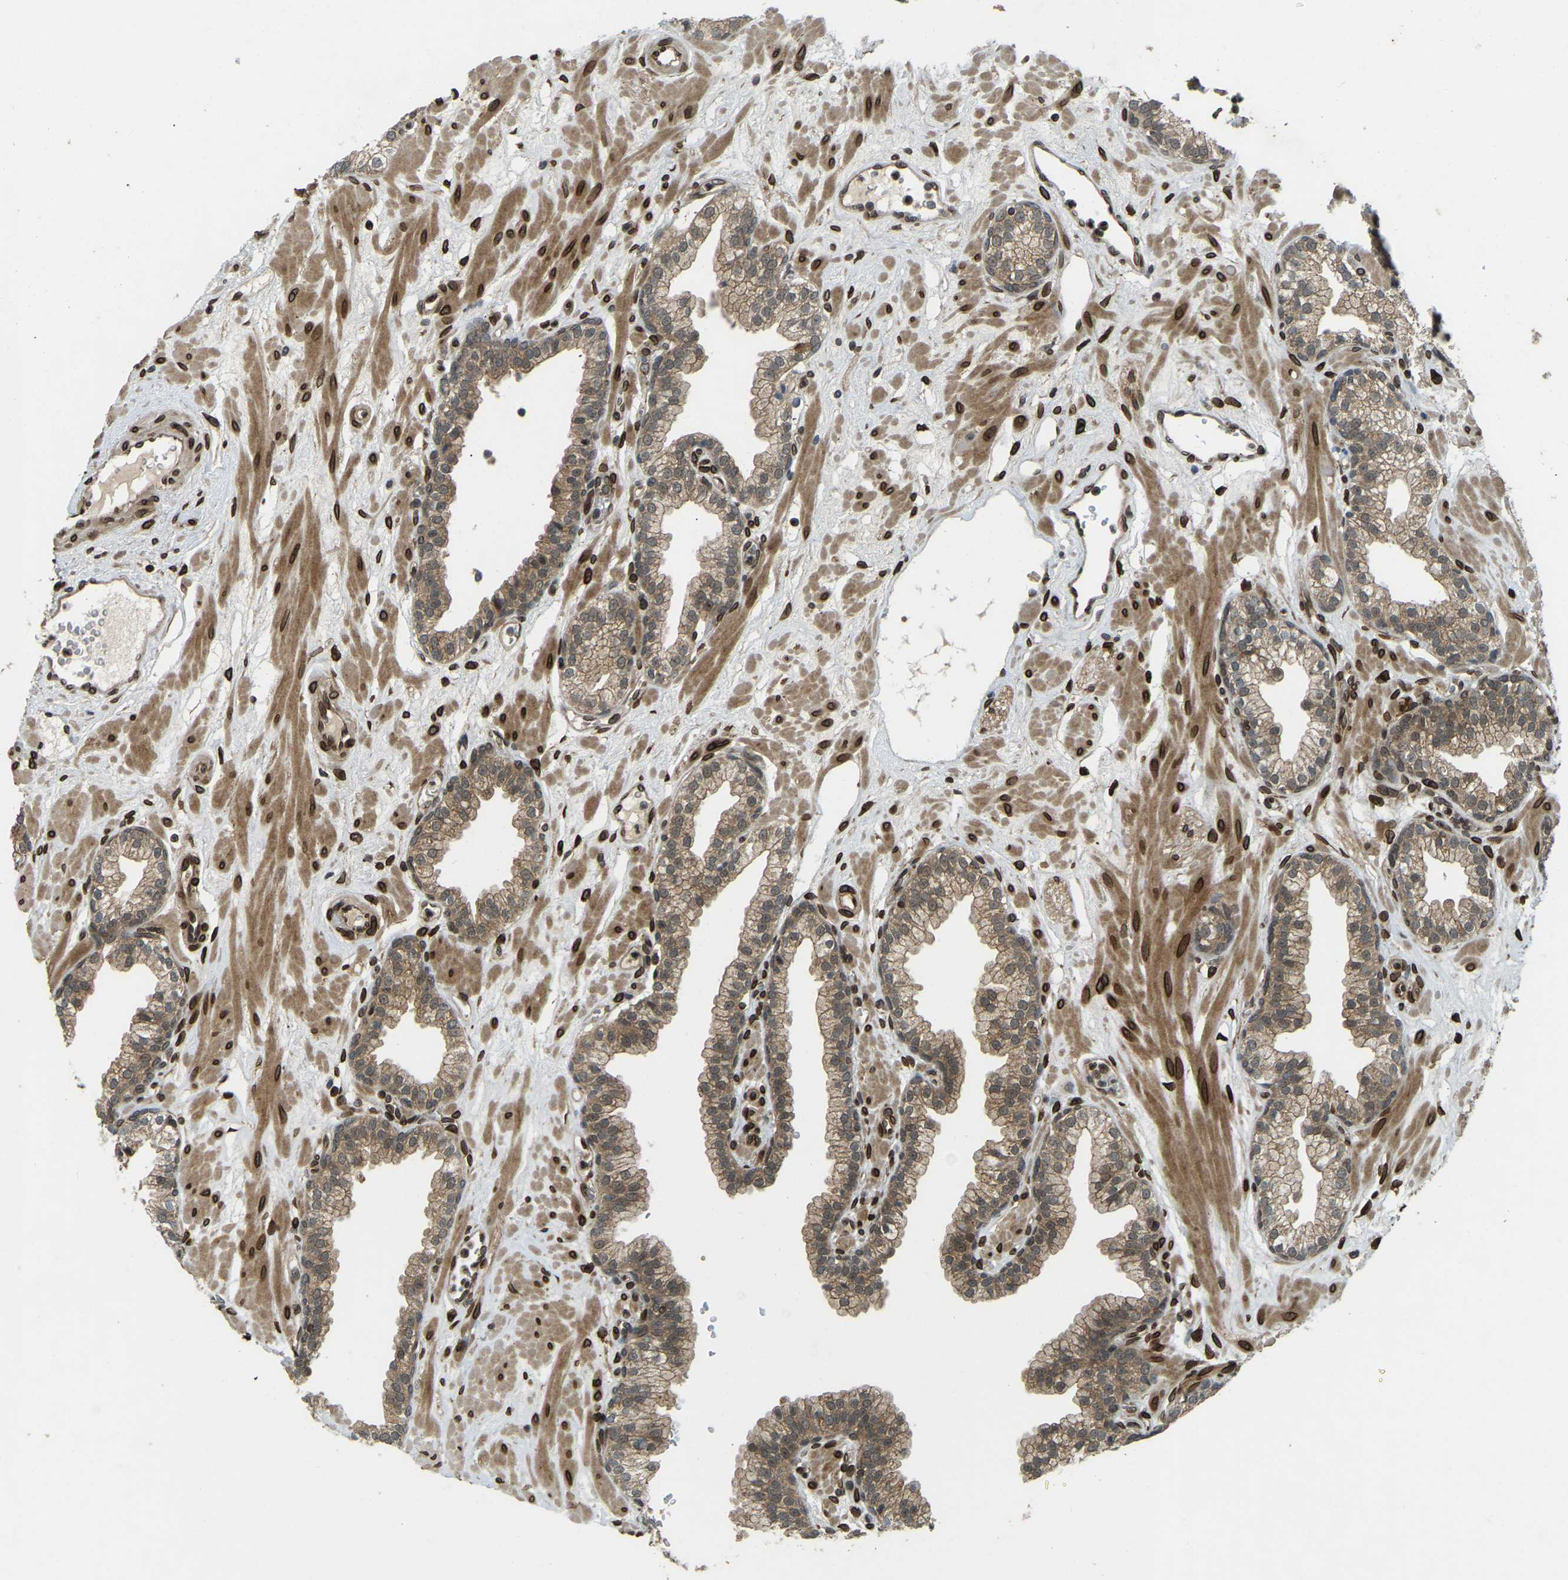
{"staining": {"intensity": "weak", "quantity": "25%-75%", "location": "cytoplasmic/membranous"}, "tissue": "prostate", "cell_type": "Glandular cells", "image_type": "normal", "snomed": [{"axis": "morphology", "description": "Normal tissue, NOS"}, {"axis": "morphology", "description": "Urothelial carcinoma, Low grade"}, {"axis": "topography", "description": "Urinary bladder"}, {"axis": "topography", "description": "Prostate"}], "caption": "Normal prostate demonstrates weak cytoplasmic/membranous expression in about 25%-75% of glandular cells (brown staining indicates protein expression, while blue staining denotes nuclei)..", "gene": "SYNE1", "patient": {"sex": "male", "age": 60}}